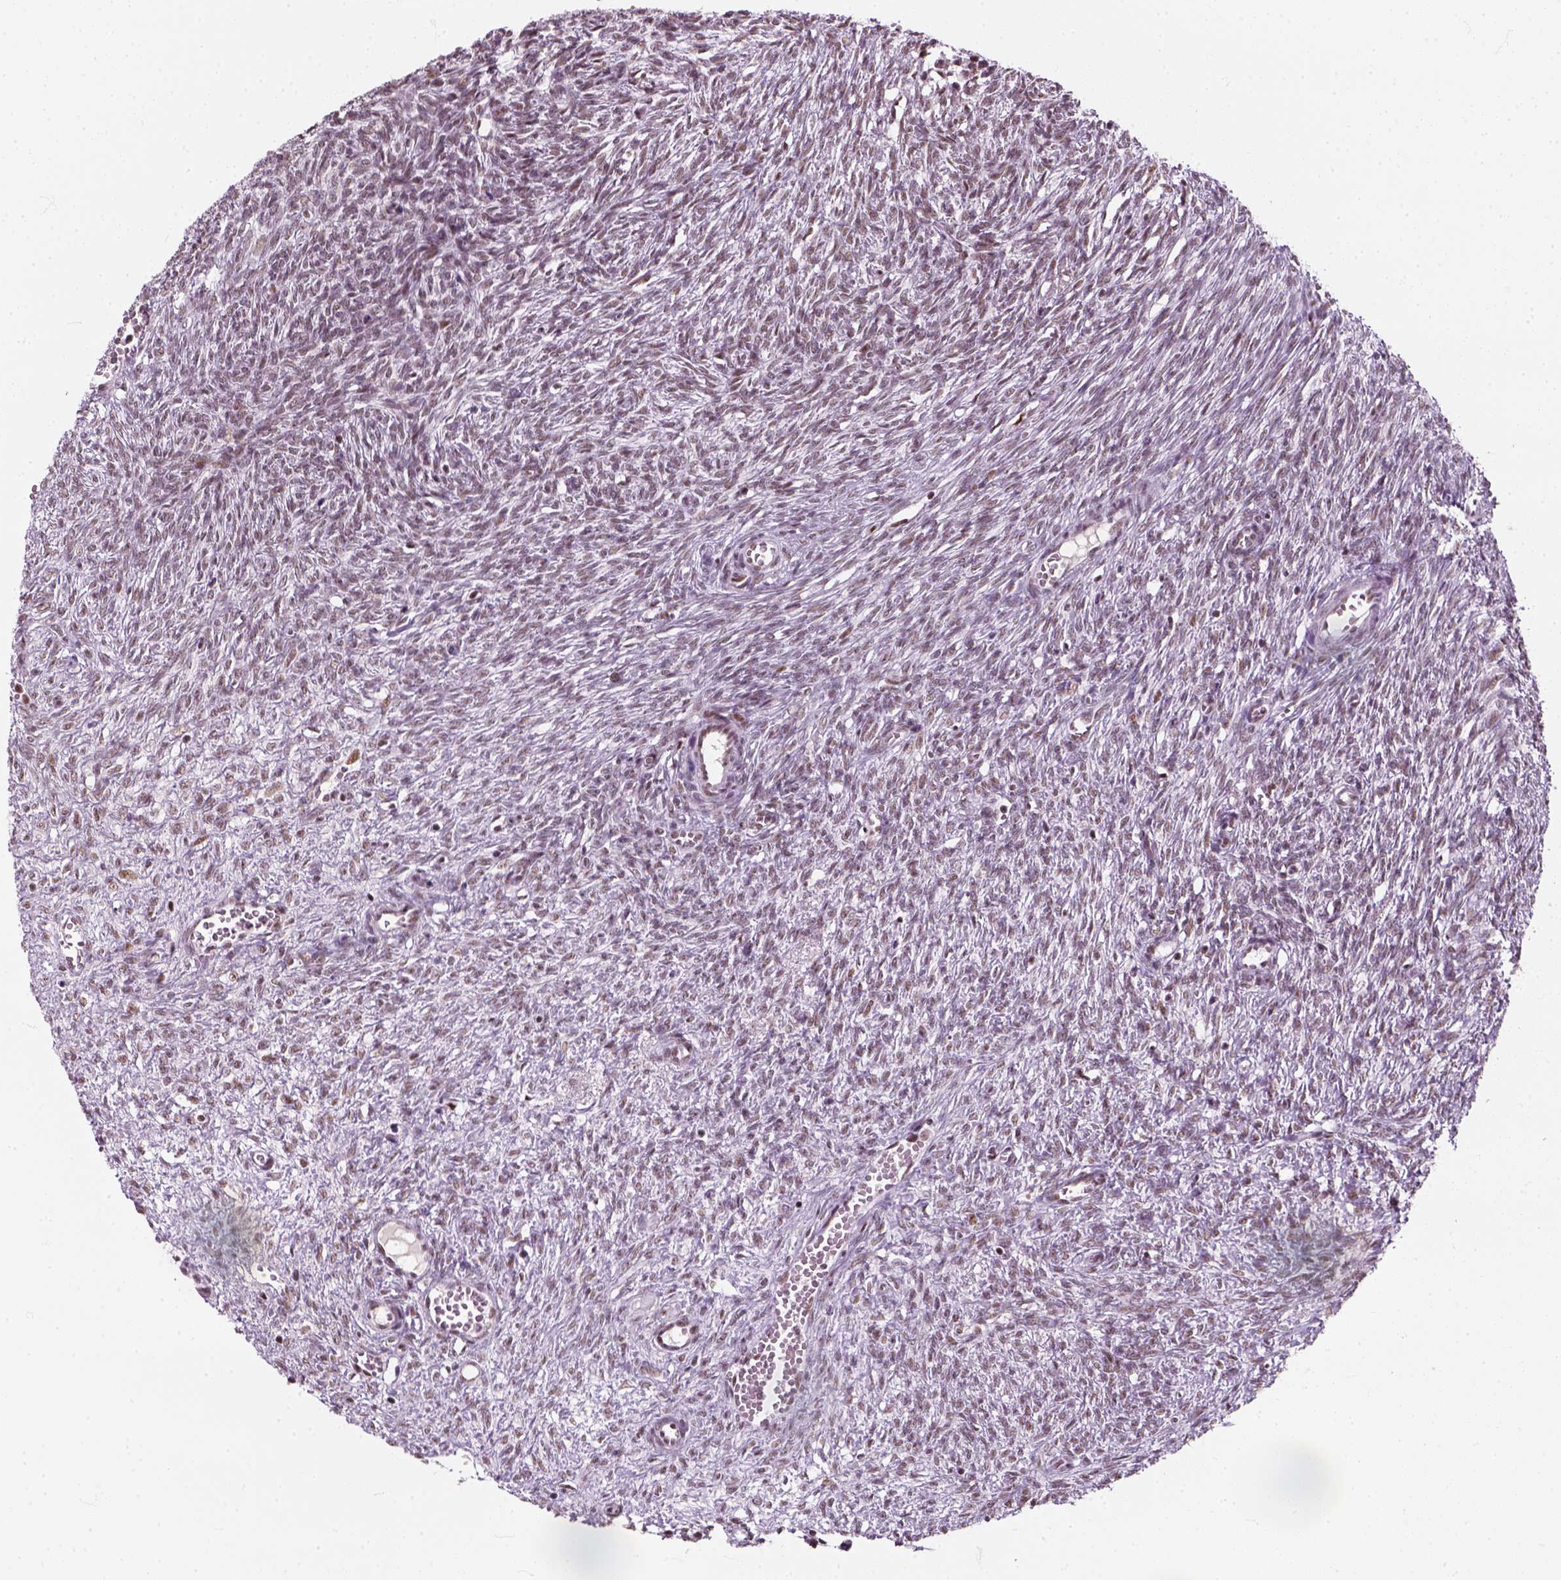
{"staining": {"intensity": "moderate", "quantity": ">75%", "location": "nuclear"}, "tissue": "ovary", "cell_type": "Follicle cells", "image_type": "normal", "snomed": [{"axis": "morphology", "description": "Normal tissue, NOS"}, {"axis": "topography", "description": "Ovary"}], "caption": "Follicle cells reveal medium levels of moderate nuclear expression in approximately >75% of cells in unremarkable human ovary. (DAB (3,3'-diaminobenzidine) IHC with brightfield microscopy, high magnification).", "gene": "GTF2F1", "patient": {"sex": "female", "age": 46}}